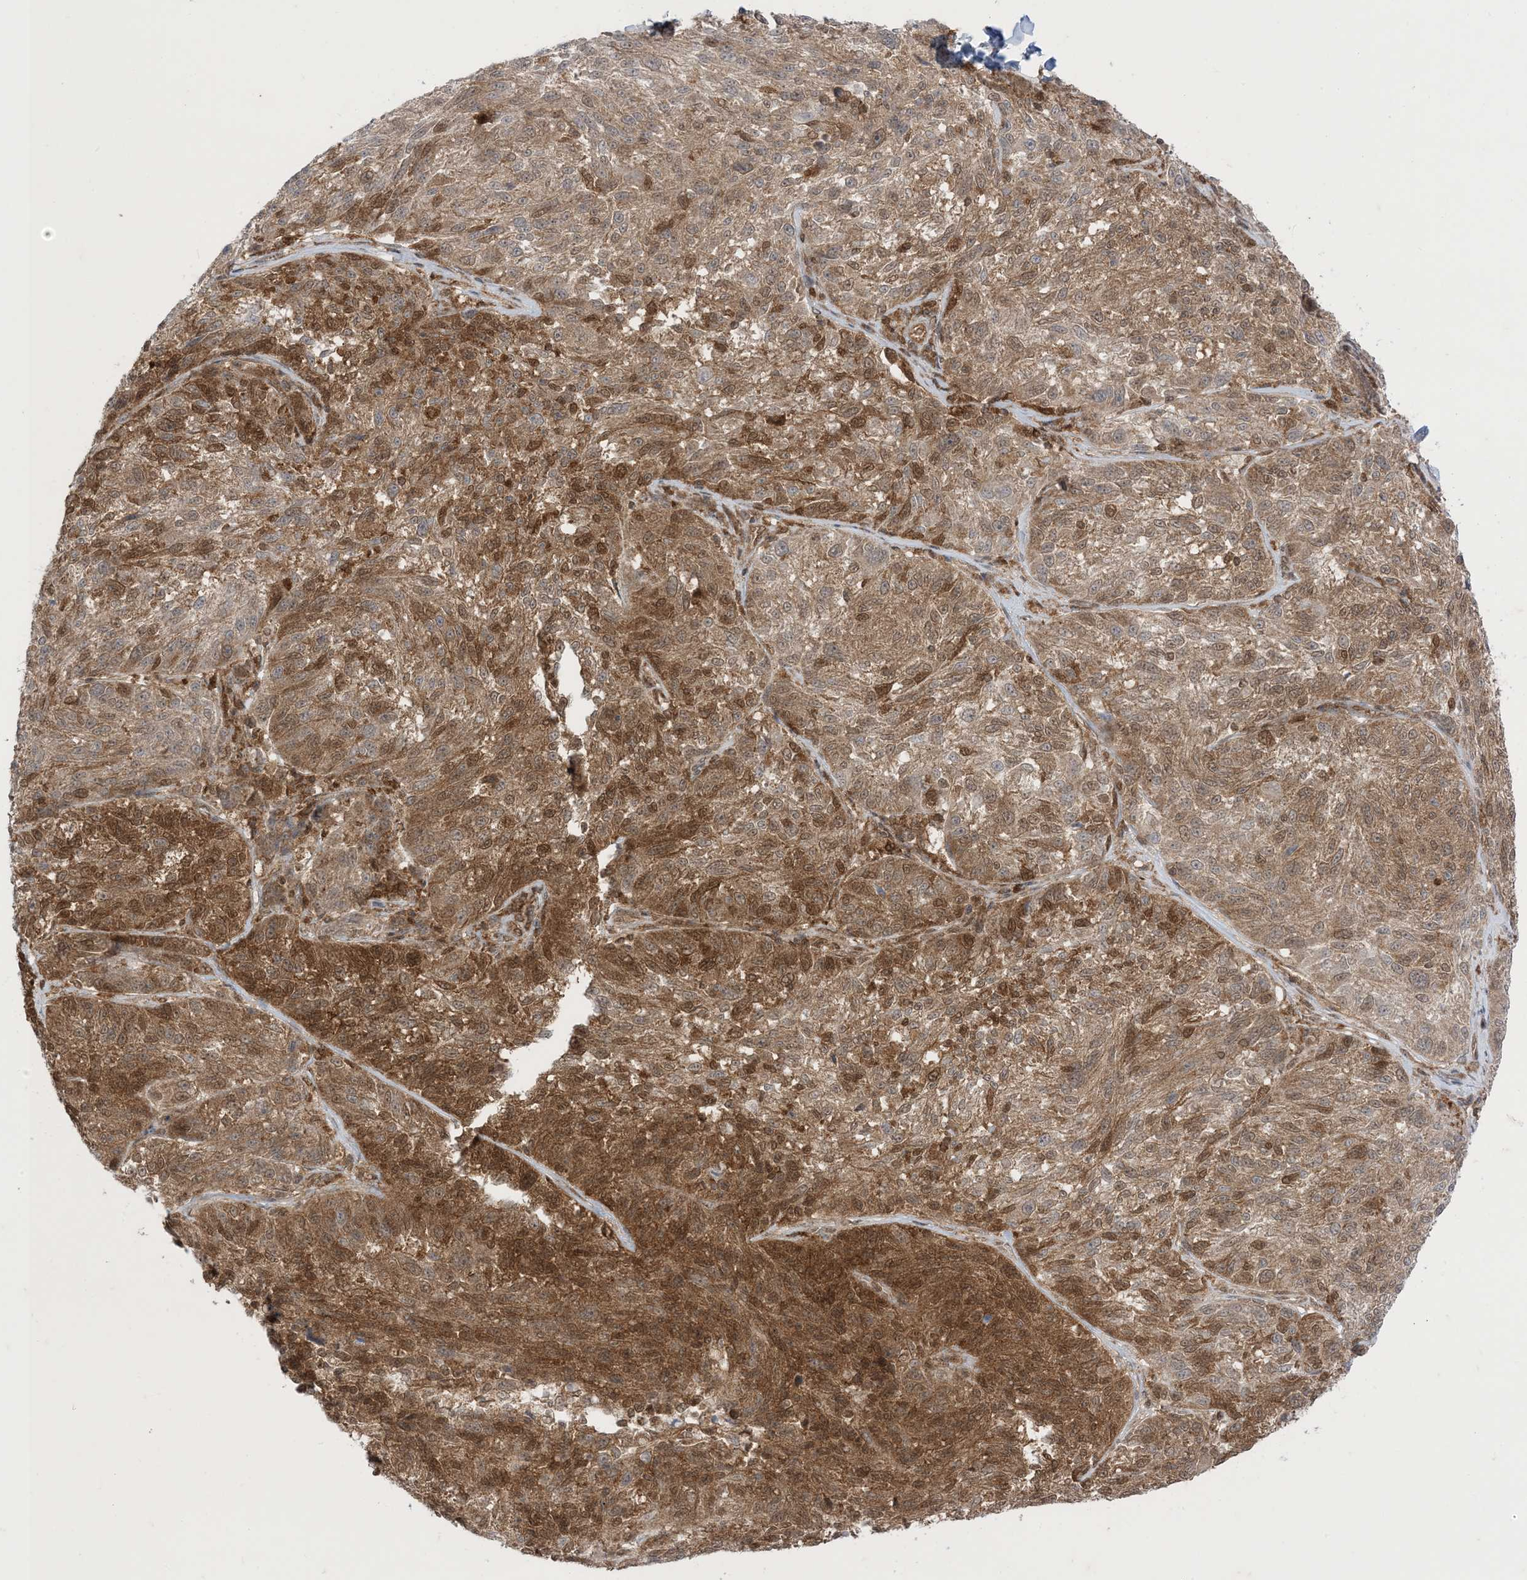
{"staining": {"intensity": "moderate", "quantity": "<25%", "location": "cytoplasmic/membranous"}, "tissue": "melanoma", "cell_type": "Tumor cells", "image_type": "cancer", "snomed": [{"axis": "morphology", "description": "Malignant melanoma, NOS"}, {"axis": "topography", "description": "Skin"}], "caption": "Melanoma stained with DAB IHC displays low levels of moderate cytoplasmic/membranous positivity in approximately <25% of tumor cells. Ihc stains the protein in brown and the nuclei are stained blue.", "gene": "PTPA", "patient": {"sex": "male", "age": 53}}